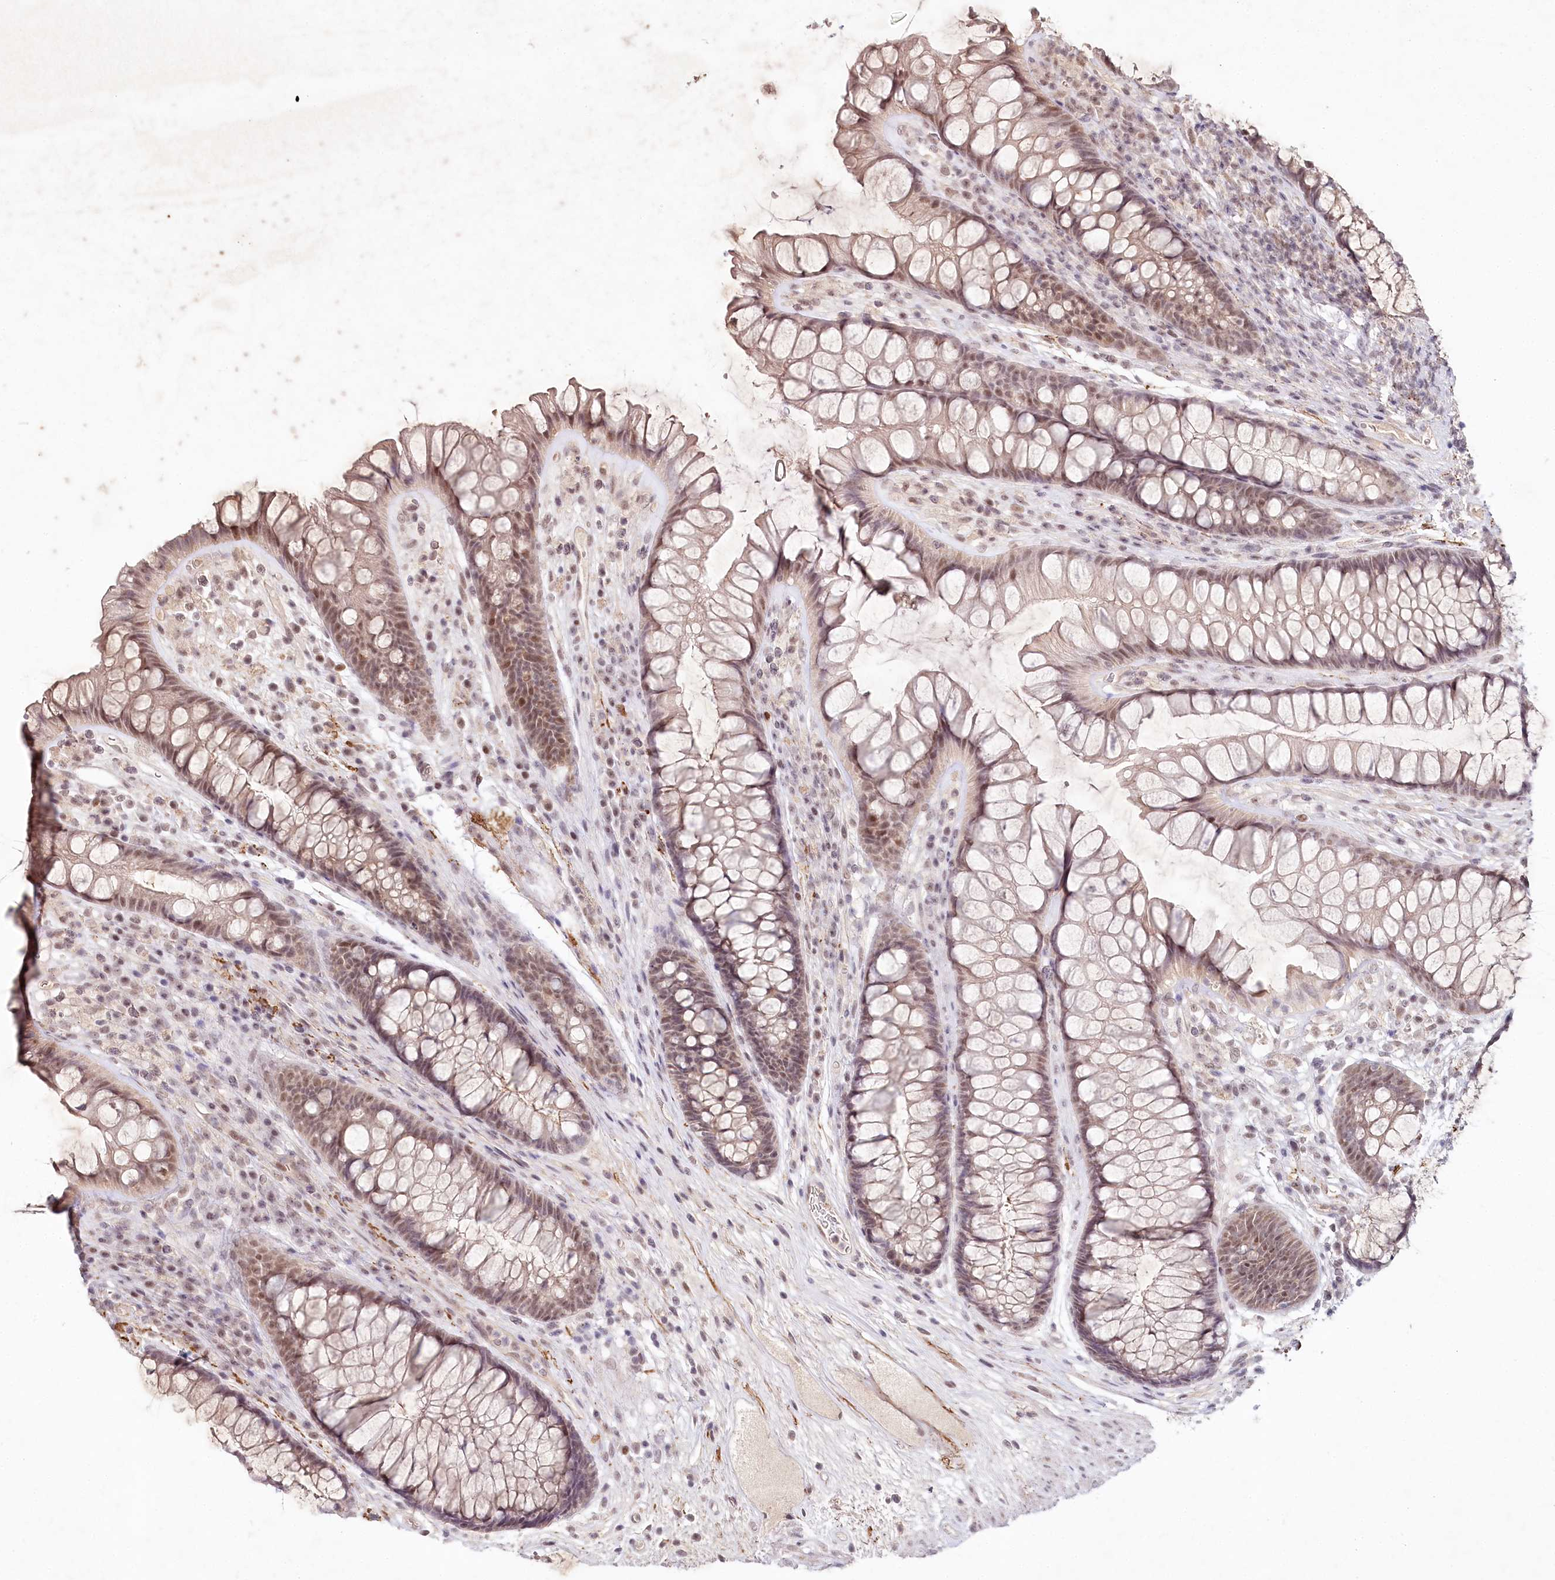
{"staining": {"intensity": "weak", "quantity": ">75%", "location": "nuclear"}, "tissue": "rectum", "cell_type": "Glandular cells", "image_type": "normal", "snomed": [{"axis": "morphology", "description": "Normal tissue, NOS"}, {"axis": "topography", "description": "Rectum"}], "caption": "Protein expression by immunohistochemistry (IHC) displays weak nuclear expression in about >75% of glandular cells in normal rectum.", "gene": "AMTN", "patient": {"sex": "male", "age": 74}}